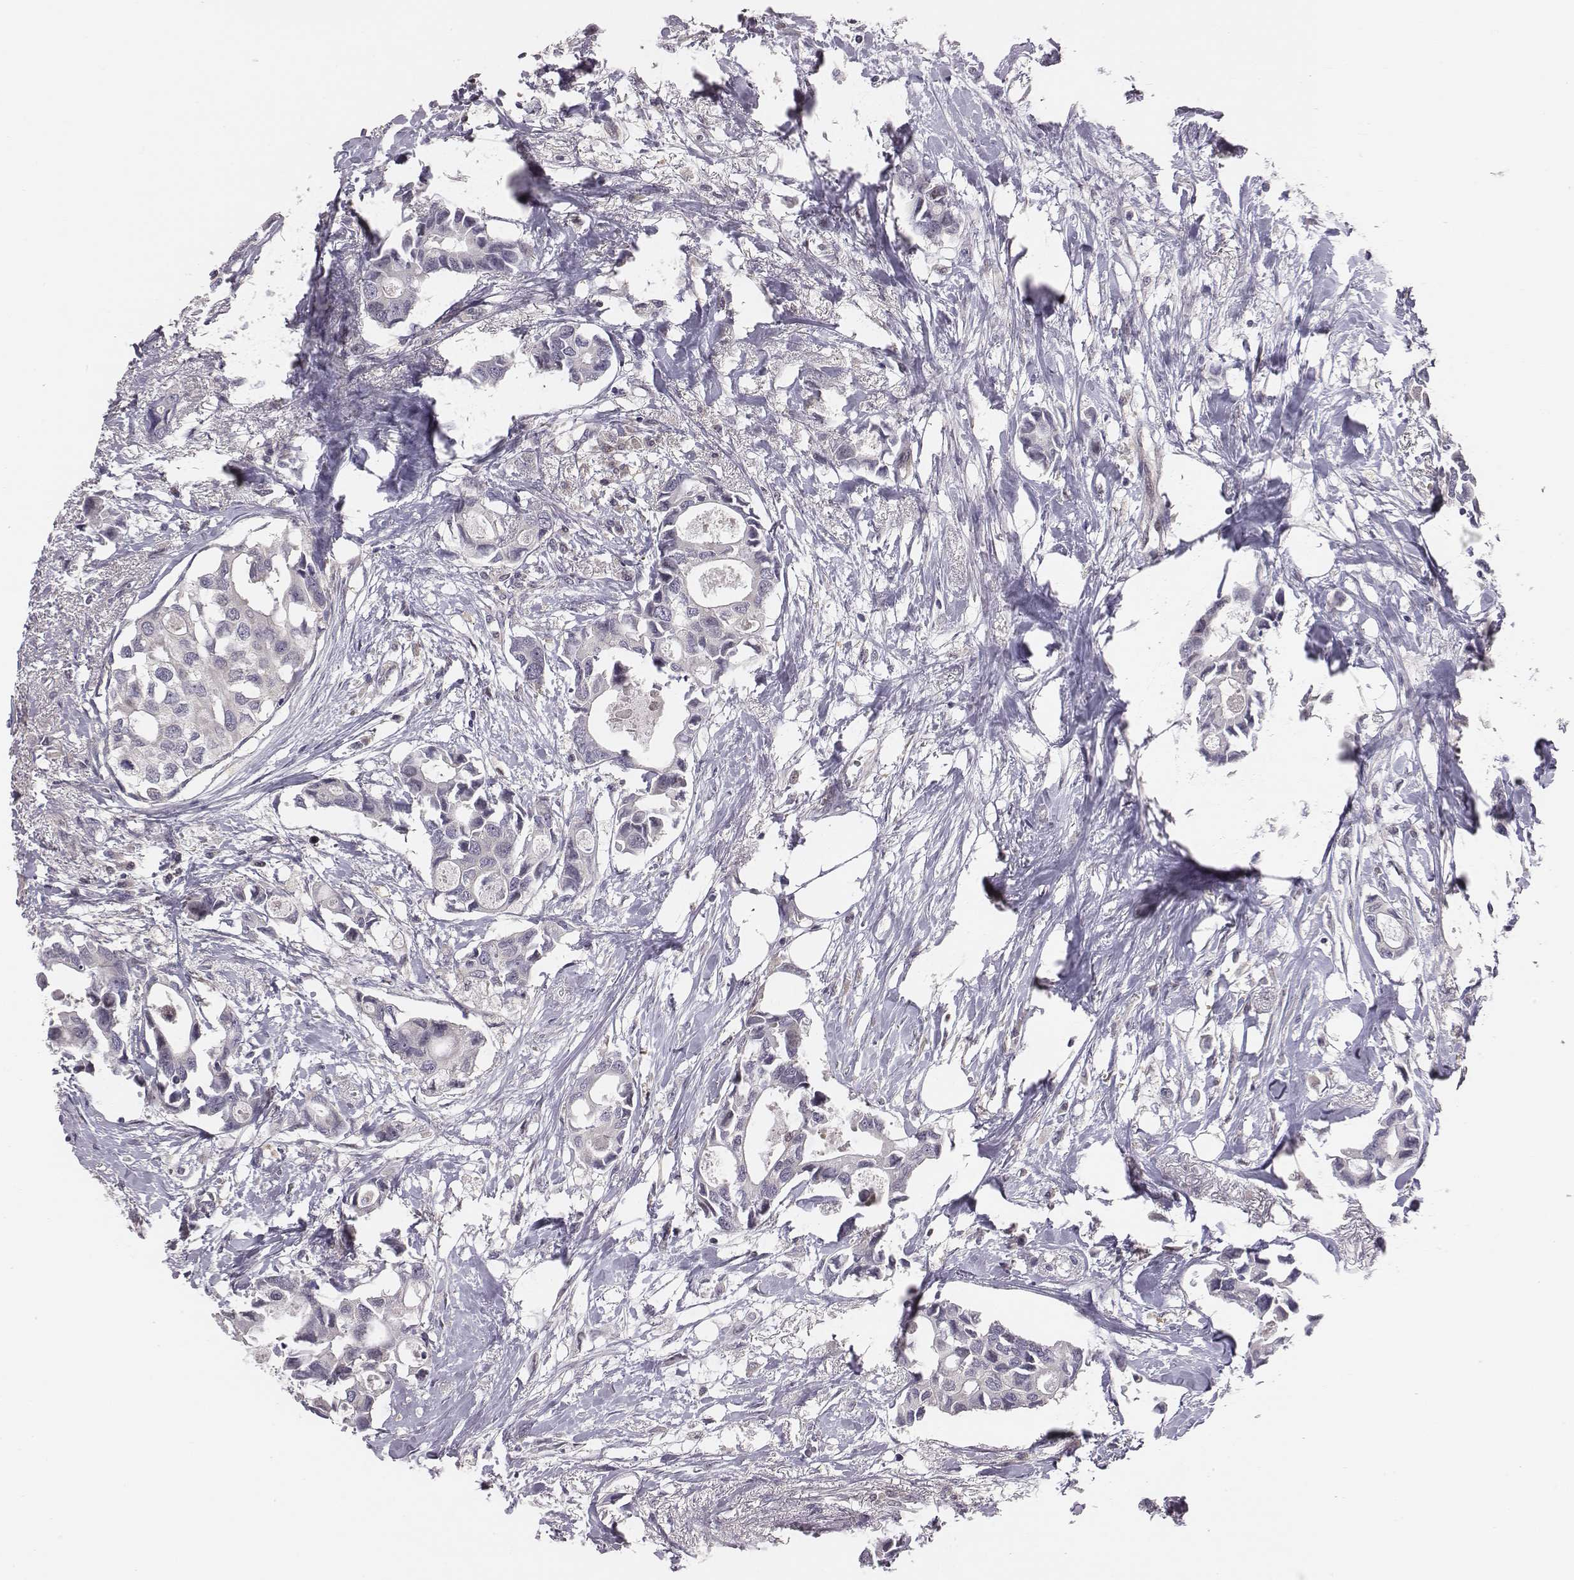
{"staining": {"intensity": "negative", "quantity": "none", "location": "none"}, "tissue": "breast cancer", "cell_type": "Tumor cells", "image_type": "cancer", "snomed": [{"axis": "morphology", "description": "Duct carcinoma"}, {"axis": "topography", "description": "Breast"}], "caption": "The photomicrograph demonstrates no significant positivity in tumor cells of breast cancer (intraductal carcinoma).", "gene": "SMURF2", "patient": {"sex": "female", "age": 83}}